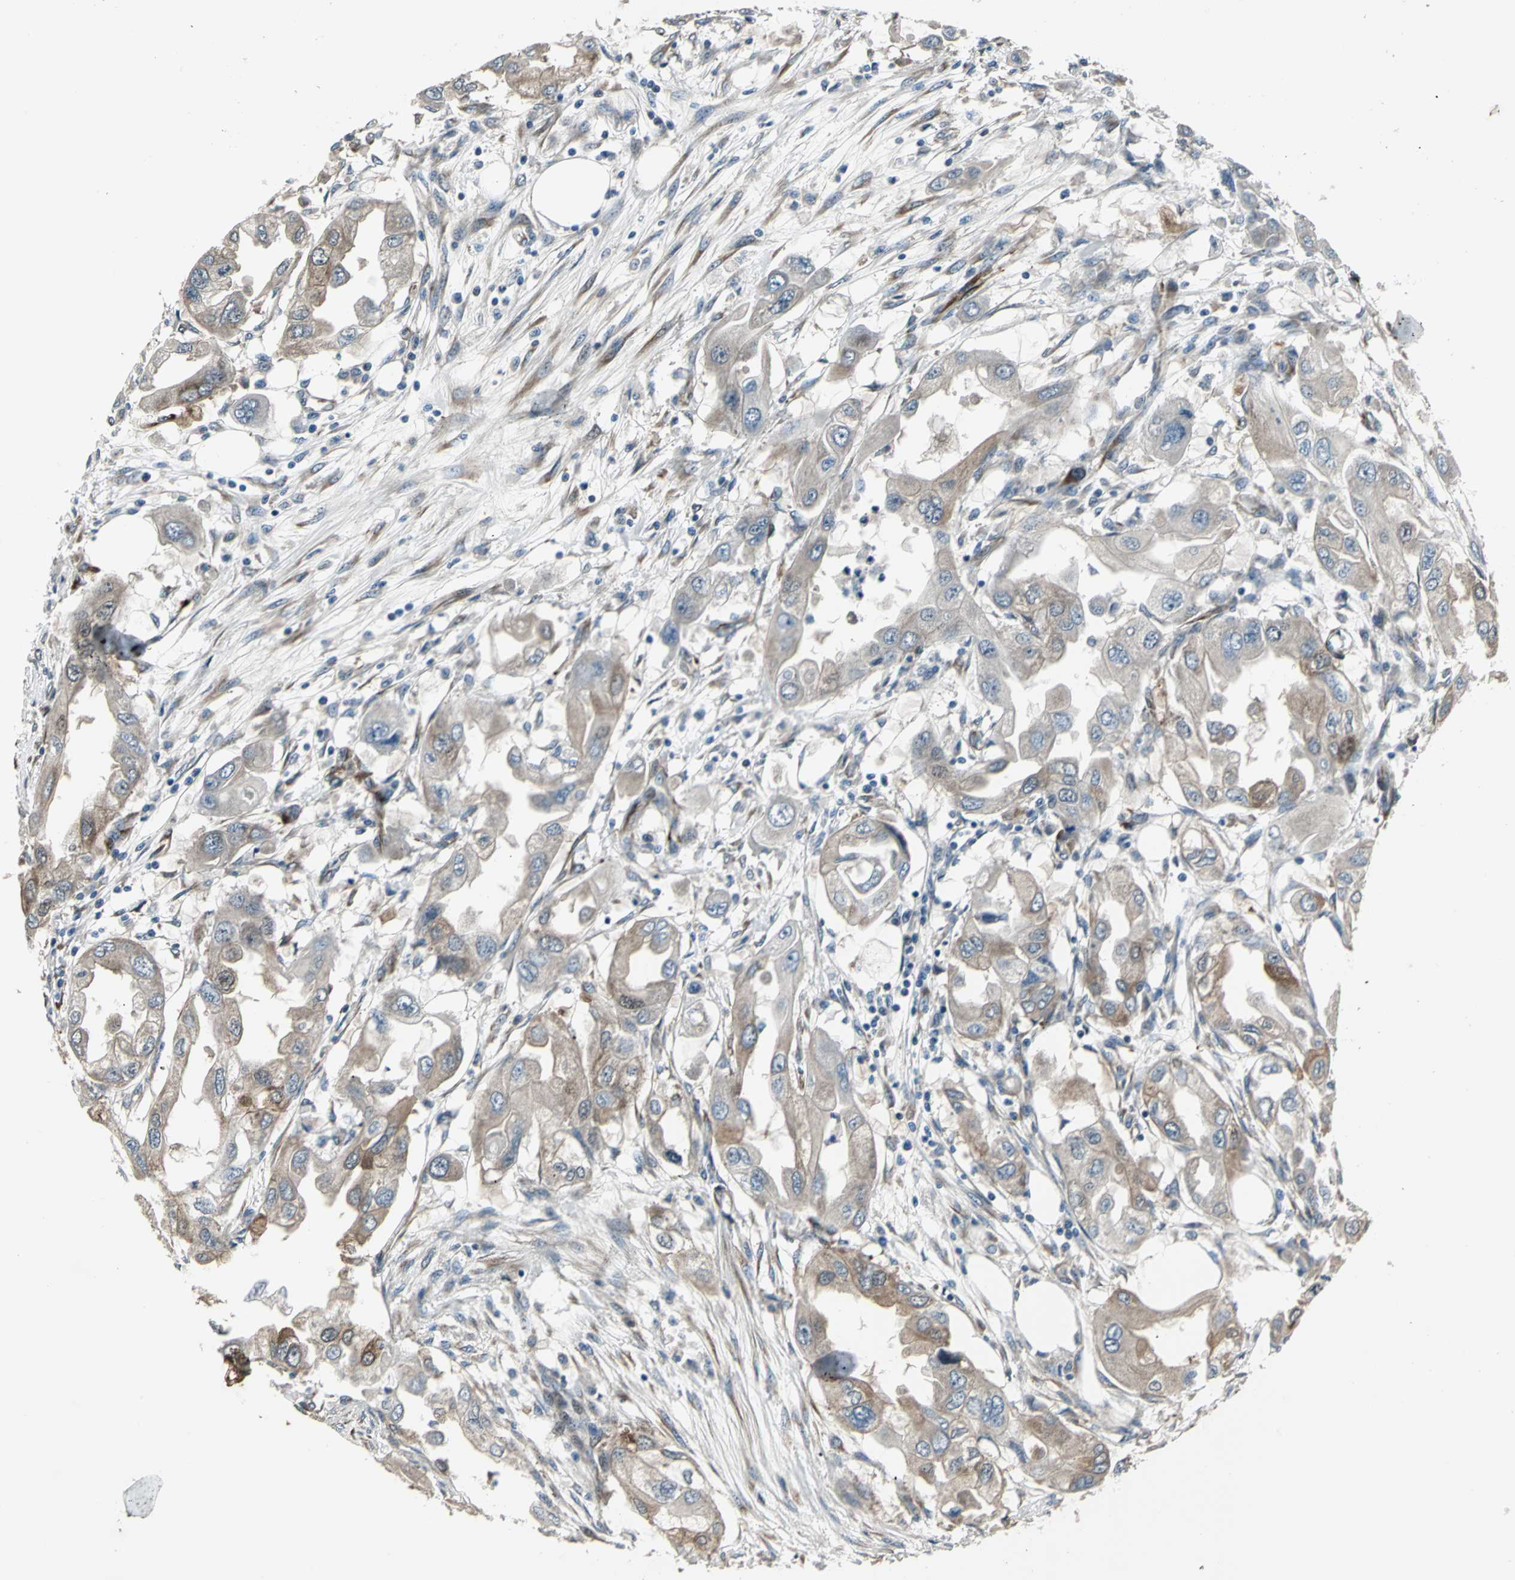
{"staining": {"intensity": "strong", "quantity": ">75%", "location": "cytoplasmic/membranous,nuclear"}, "tissue": "endometrial cancer", "cell_type": "Tumor cells", "image_type": "cancer", "snomed": [{"axis": "morphology", "description": "Adenocarcinoma, NOS"}, {"axis": "topography", "description": "Endometrium"}], "caption": "A brown stain highlights strong cytoplasmic/membranous and nuclear staining of a protein in endometrial adenocarcinoma tumor cells. (brown staining indicates protein expression, while blue staining denotes nuclei).", "gene": "EXD2", "patient": {"sex": "female", "age": 67}}